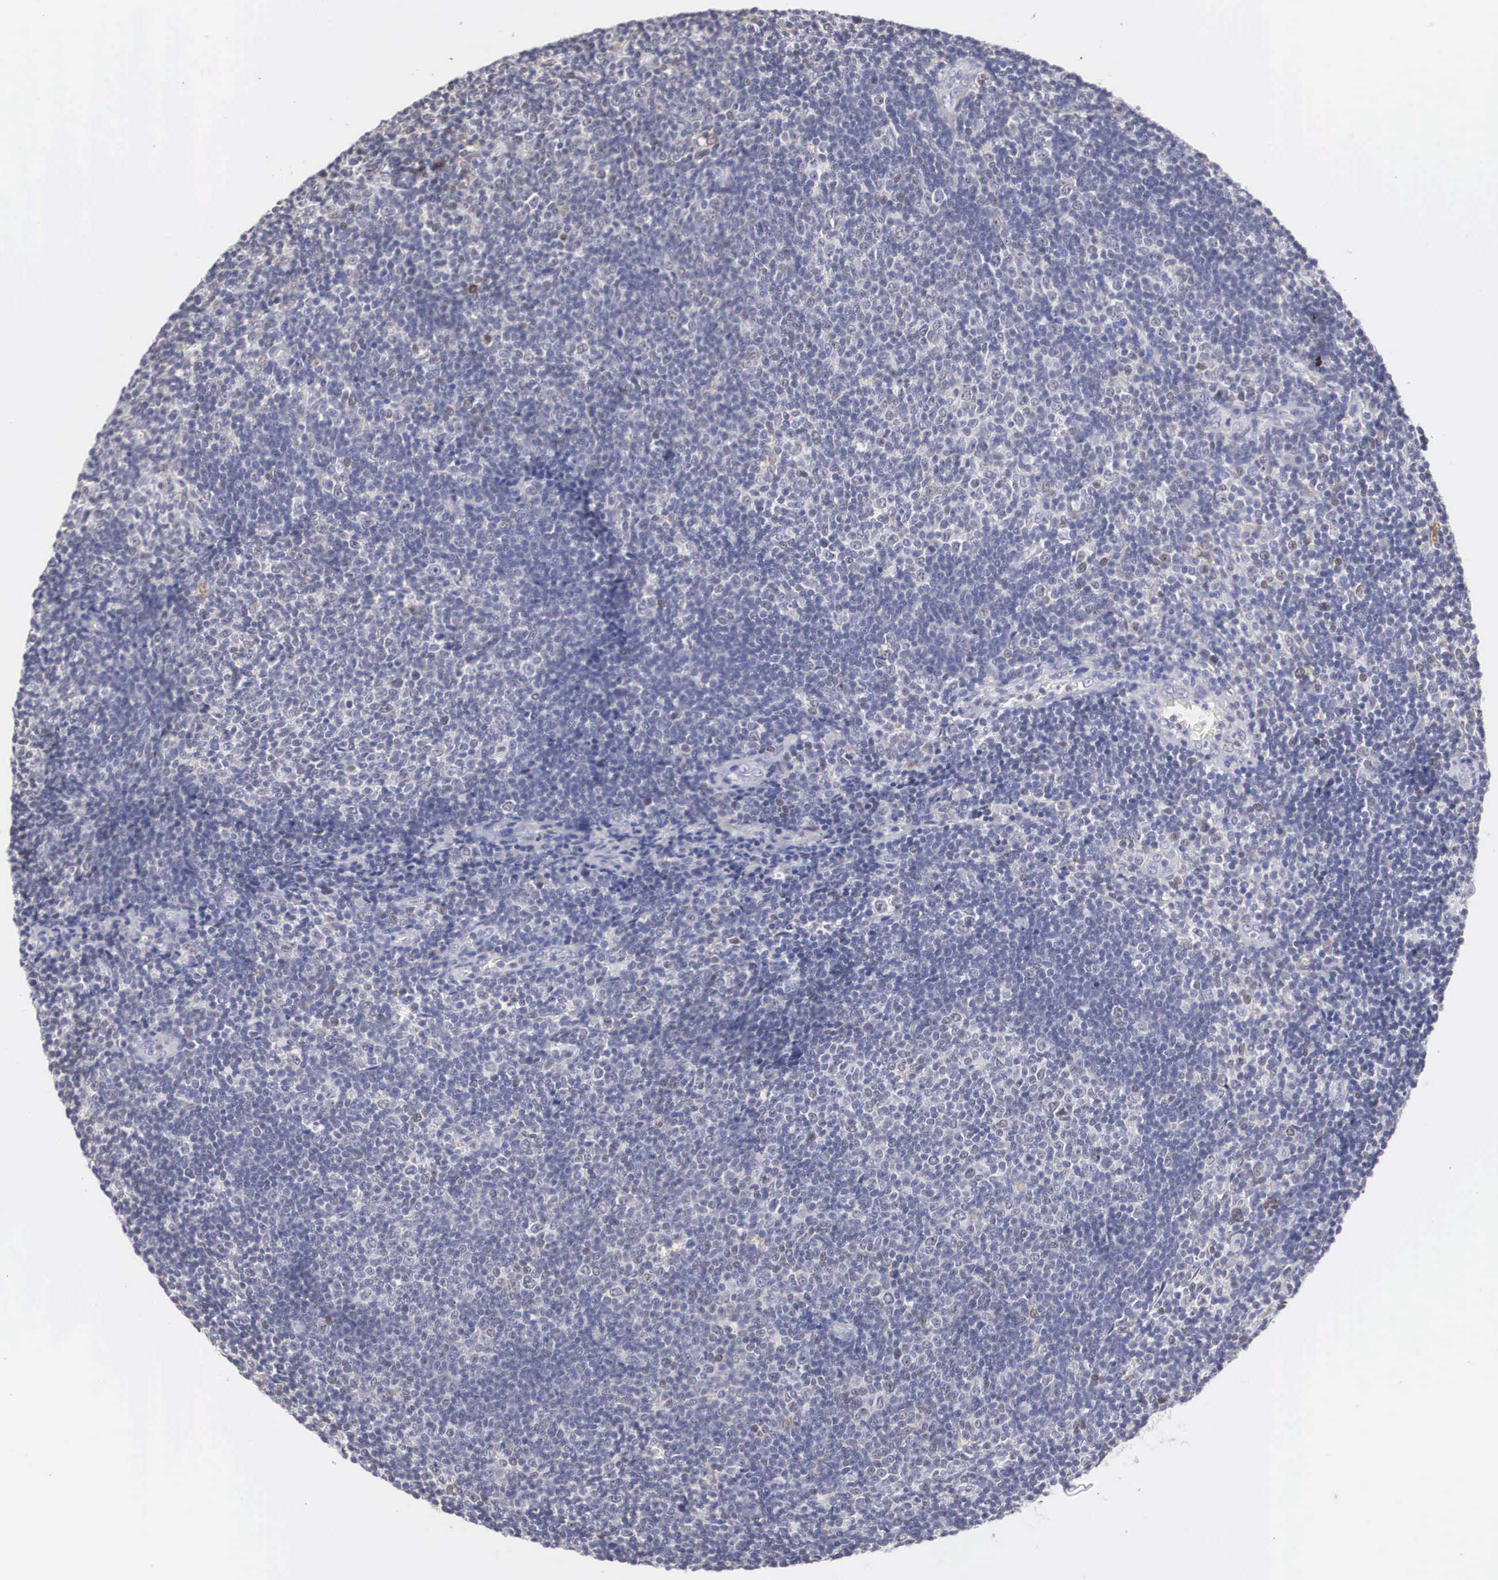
{"staining": {"intensity": "weak", "quantity": "<25%", "location": "cytoplasmic/membranous,nuclear"}, "tissue": "lymphoma", "cell_type": "Tumor cells", "image_type": "cancer", "snomed": [{"axis": "morphology", "description": "Malignant lymphoma, non-Hodgkin's type, Low grade"}, {"axis": "topography", "description": "Lymph node"}], "caption": "High magnification brightfield microscopy of lymphoma stained with DAB (brown) and counterstained with hematoxylin (blue): tumor cells show no significant expression.", "gene": "HMOX1", "patient": {"sex": "male", "age": 49}}